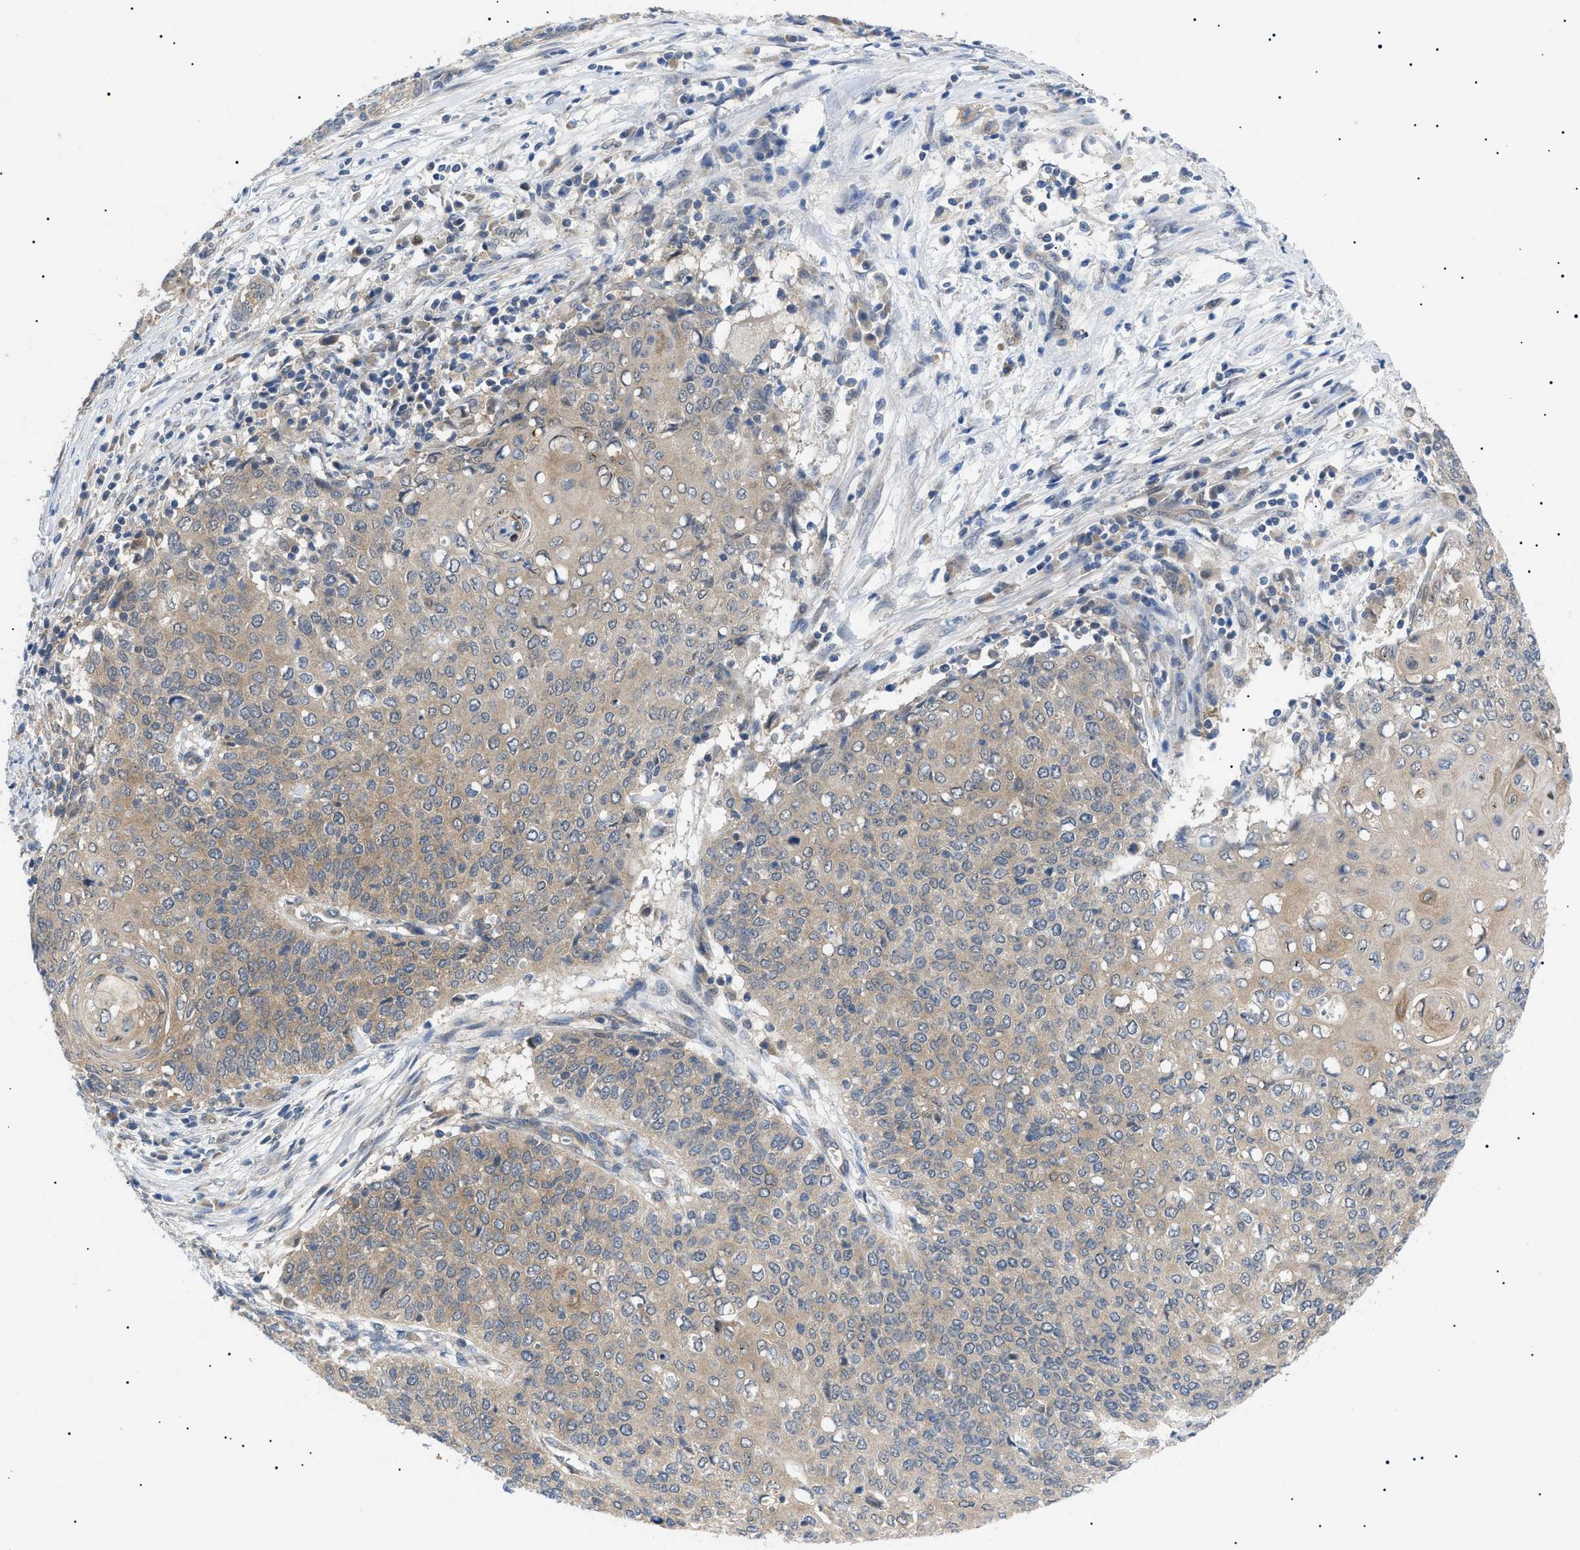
{"staining": {"intensity": "weak", "quantity": ">75%", "location": "cytoplasmic/membranous"}, "tissue": "cervical cancer", "cell_type": "Tumor cells", "image_type": "cancer", "snomed": [{"axis": "morphology", "description": "Squamous cell carcinoma, NOS"}, {"axis": "topography", "description": "Cervix"}], "caption": "A photomicrograph showing weak cytoplasmic/membranous positivity in approximately >75% of tumor cells in squamous cell carcinoma (cervical), as visualized by brown immunohistochemical staining.", "gene": "RIPK1", "patient": {"sex": "female", "age": 39}}